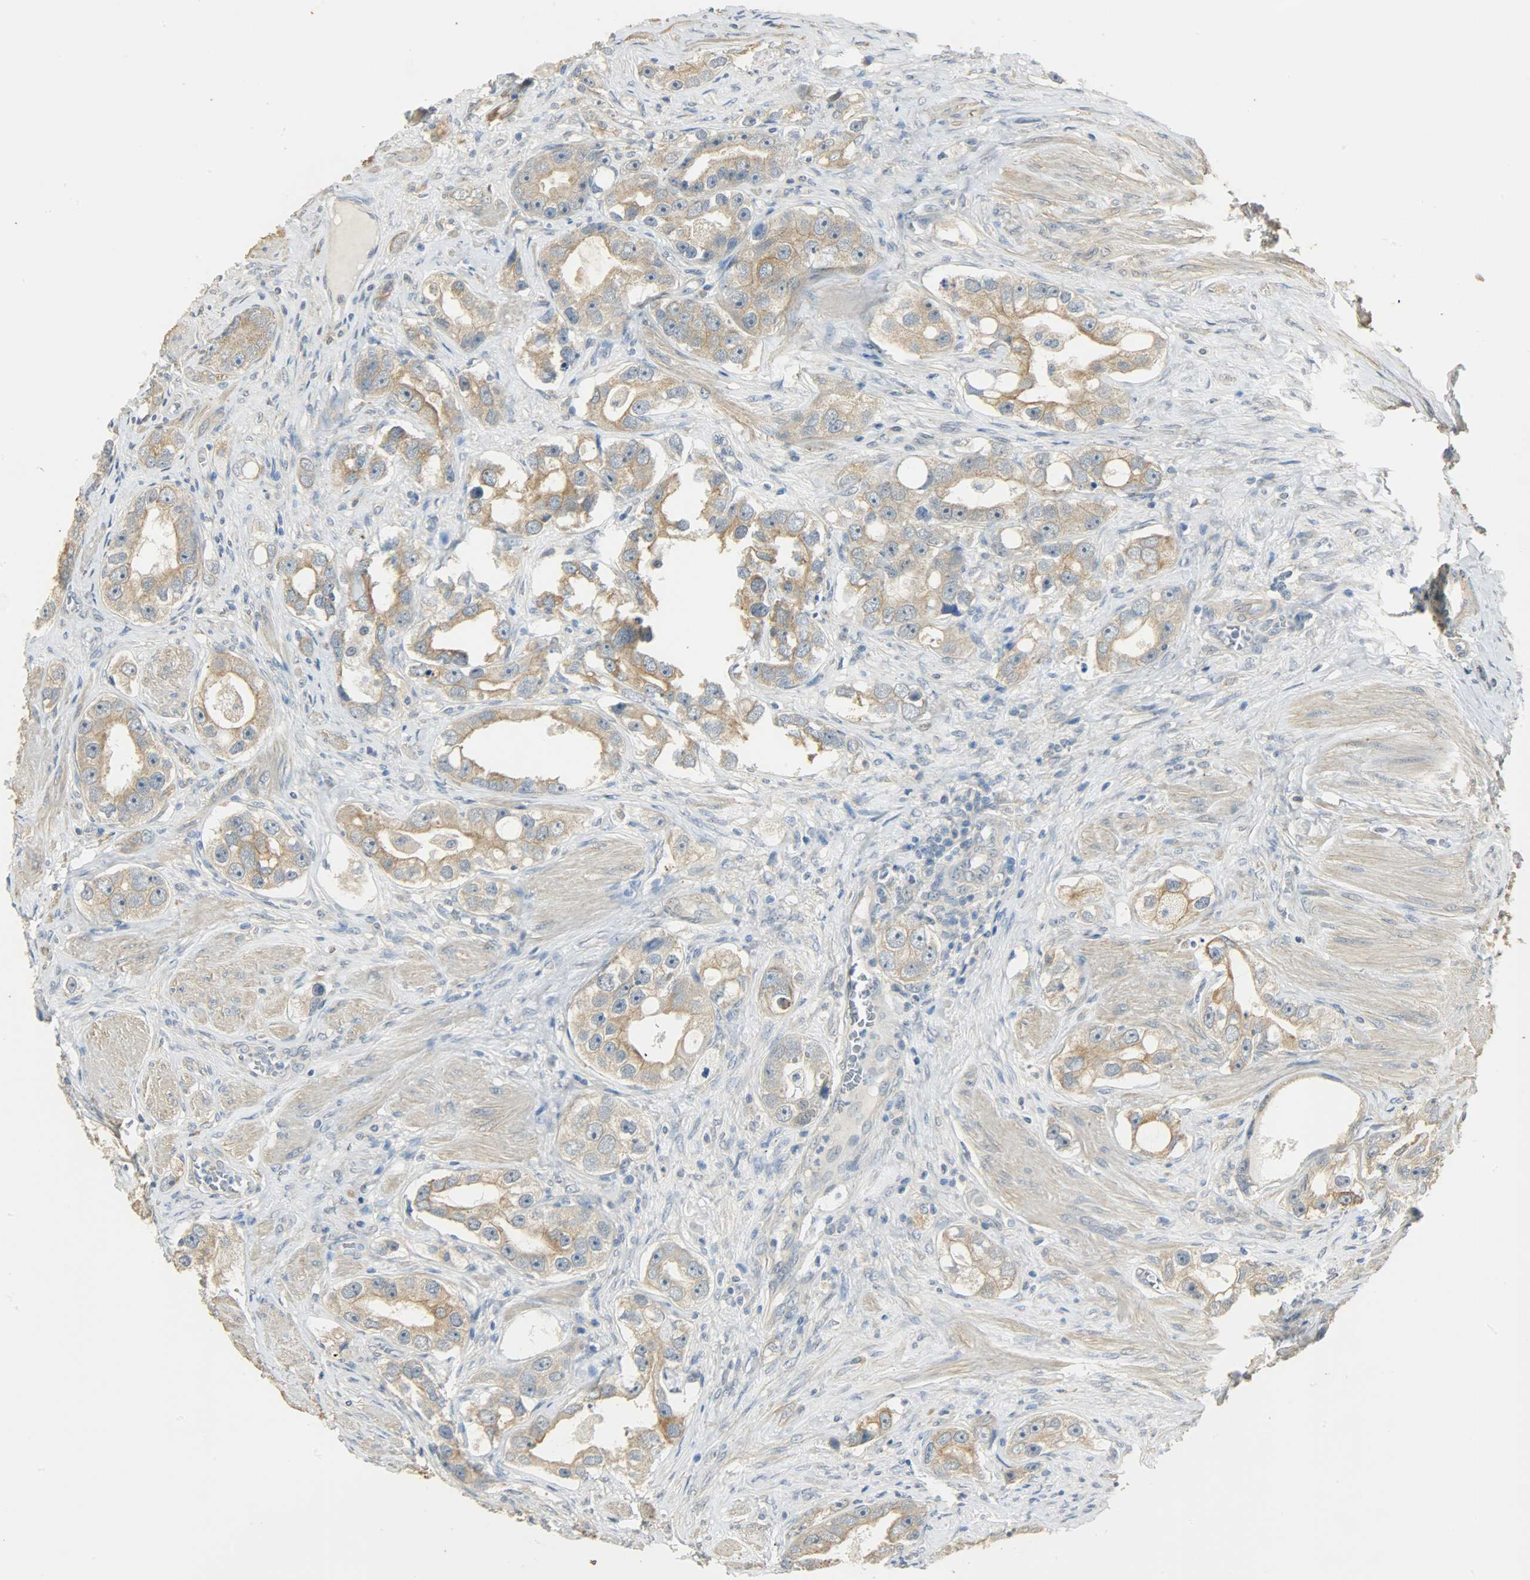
{"staining": {"intensity": "moderate", "quantity": ">75%", "location": "cytoplasmic/membranous"}, "tissue": "prostate cancer", "cell_type": "Tumor cells", "image_type": "cancer", "snomed": [{"axis": "morphology", "description": "Adenocarcinoma, High grade"}, {"axis": "topography", "description": "Prostate"}], "caption": "Immunohistochemical staining of prostate cancer (adenocarcinoma (high-grade)) displays medium levels of moderate cytoplasmic/membranous expression in approximately >75% of tumor cells.", "gene": "USP13", "patient": {"sex": "male", "age": 63}}